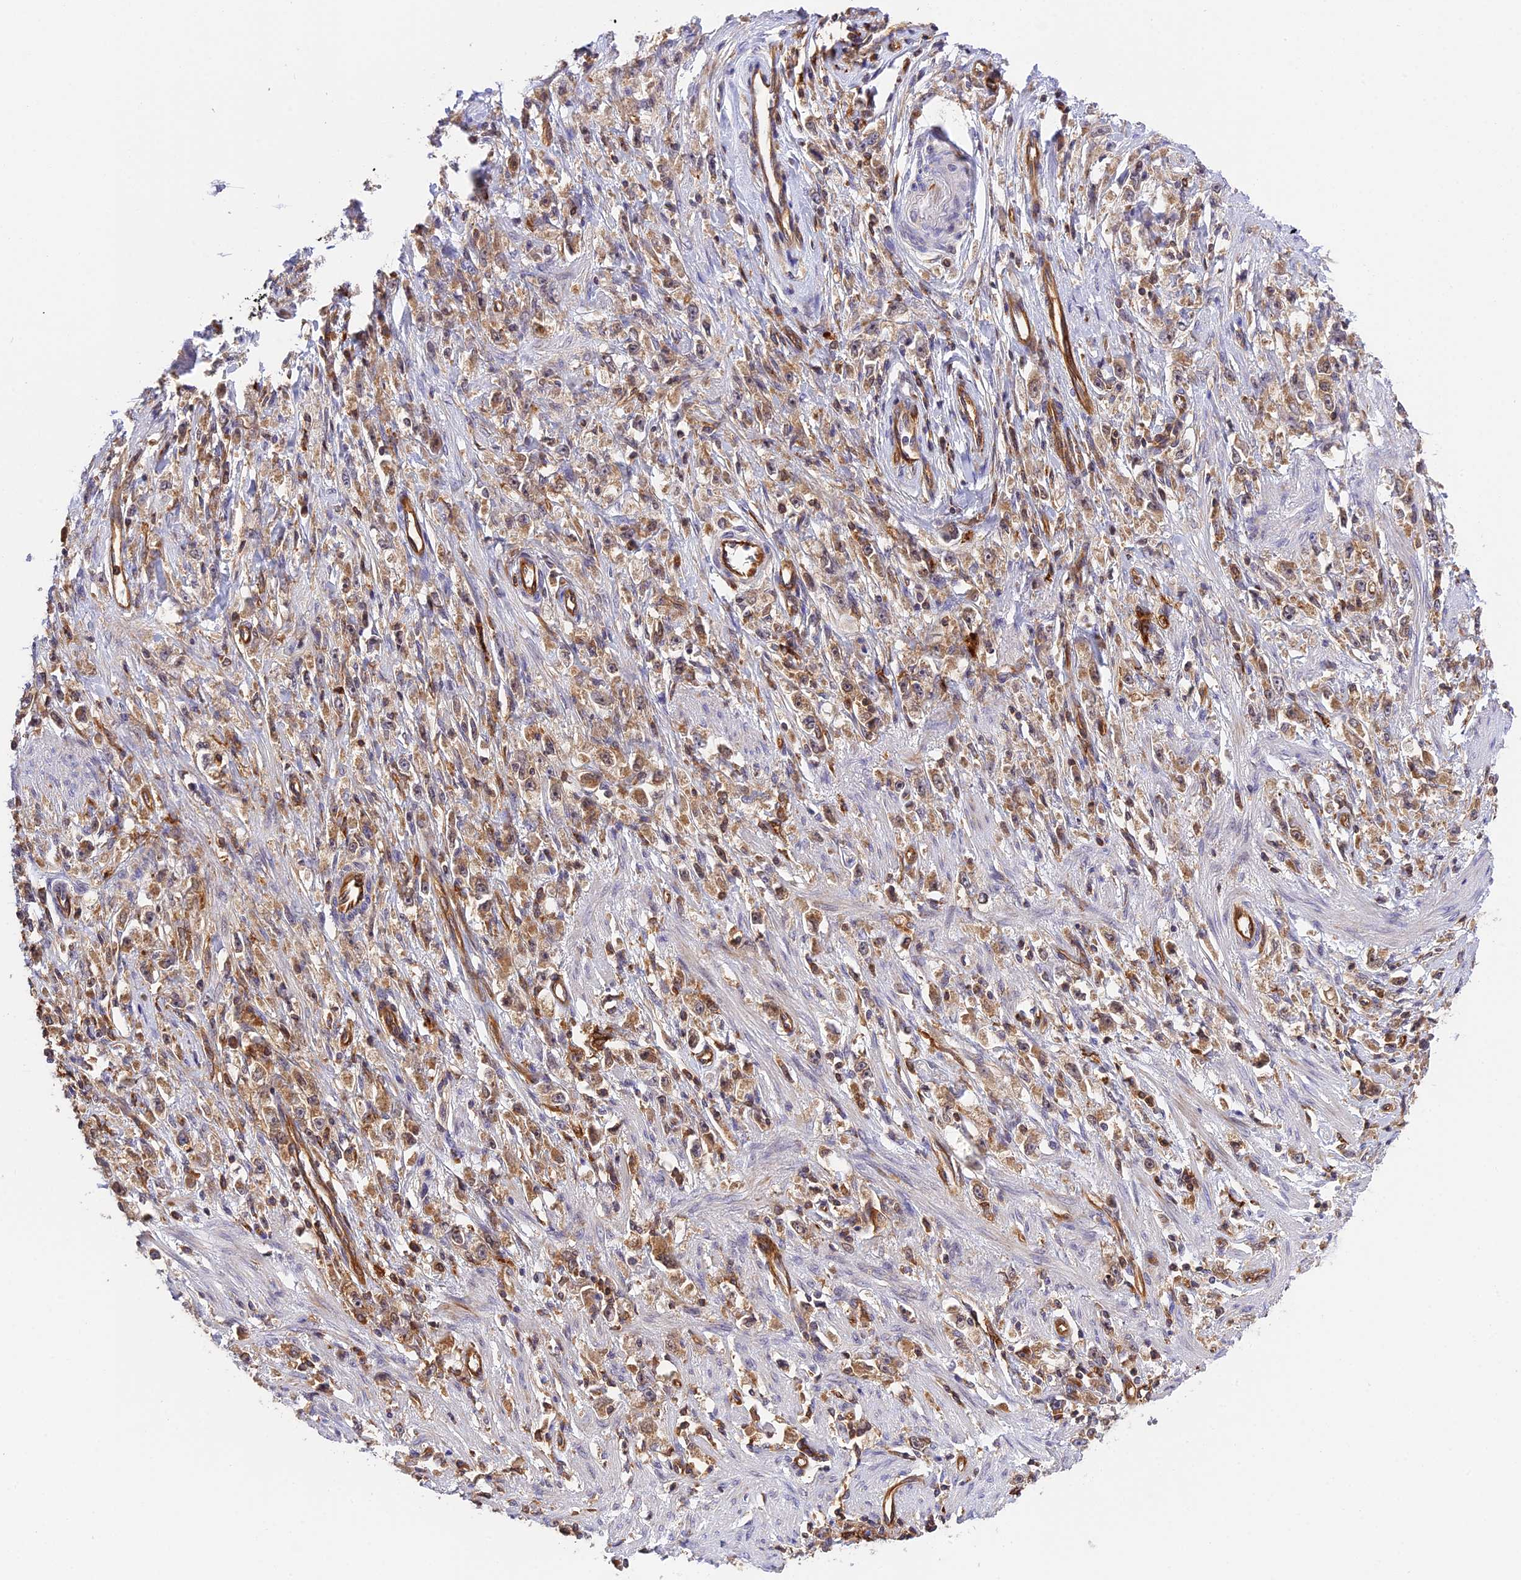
{"staining": {"intensity": "moderate", "quantity": ">75%", "location": "cytoplasmic/membranous"}, "tissue": "stomach cancer", "cell_type": "Tumor cells", "image_type": "cancer", "snomed": [{"axis": "morphology", "description": "Adenocarcinoma, NOS"}, {"axis": "topography", "description": "Stomach"}], "caption": "The photomicrograph reveals immunohistochemical staining of stomach cancer (adenocarcinoma). There is moderate cytoplasmic/membranous positivity is seen in about >75% of tumor cells.", "gene": "C5orf22", "patient": {"sex": "female", "age": 59}}